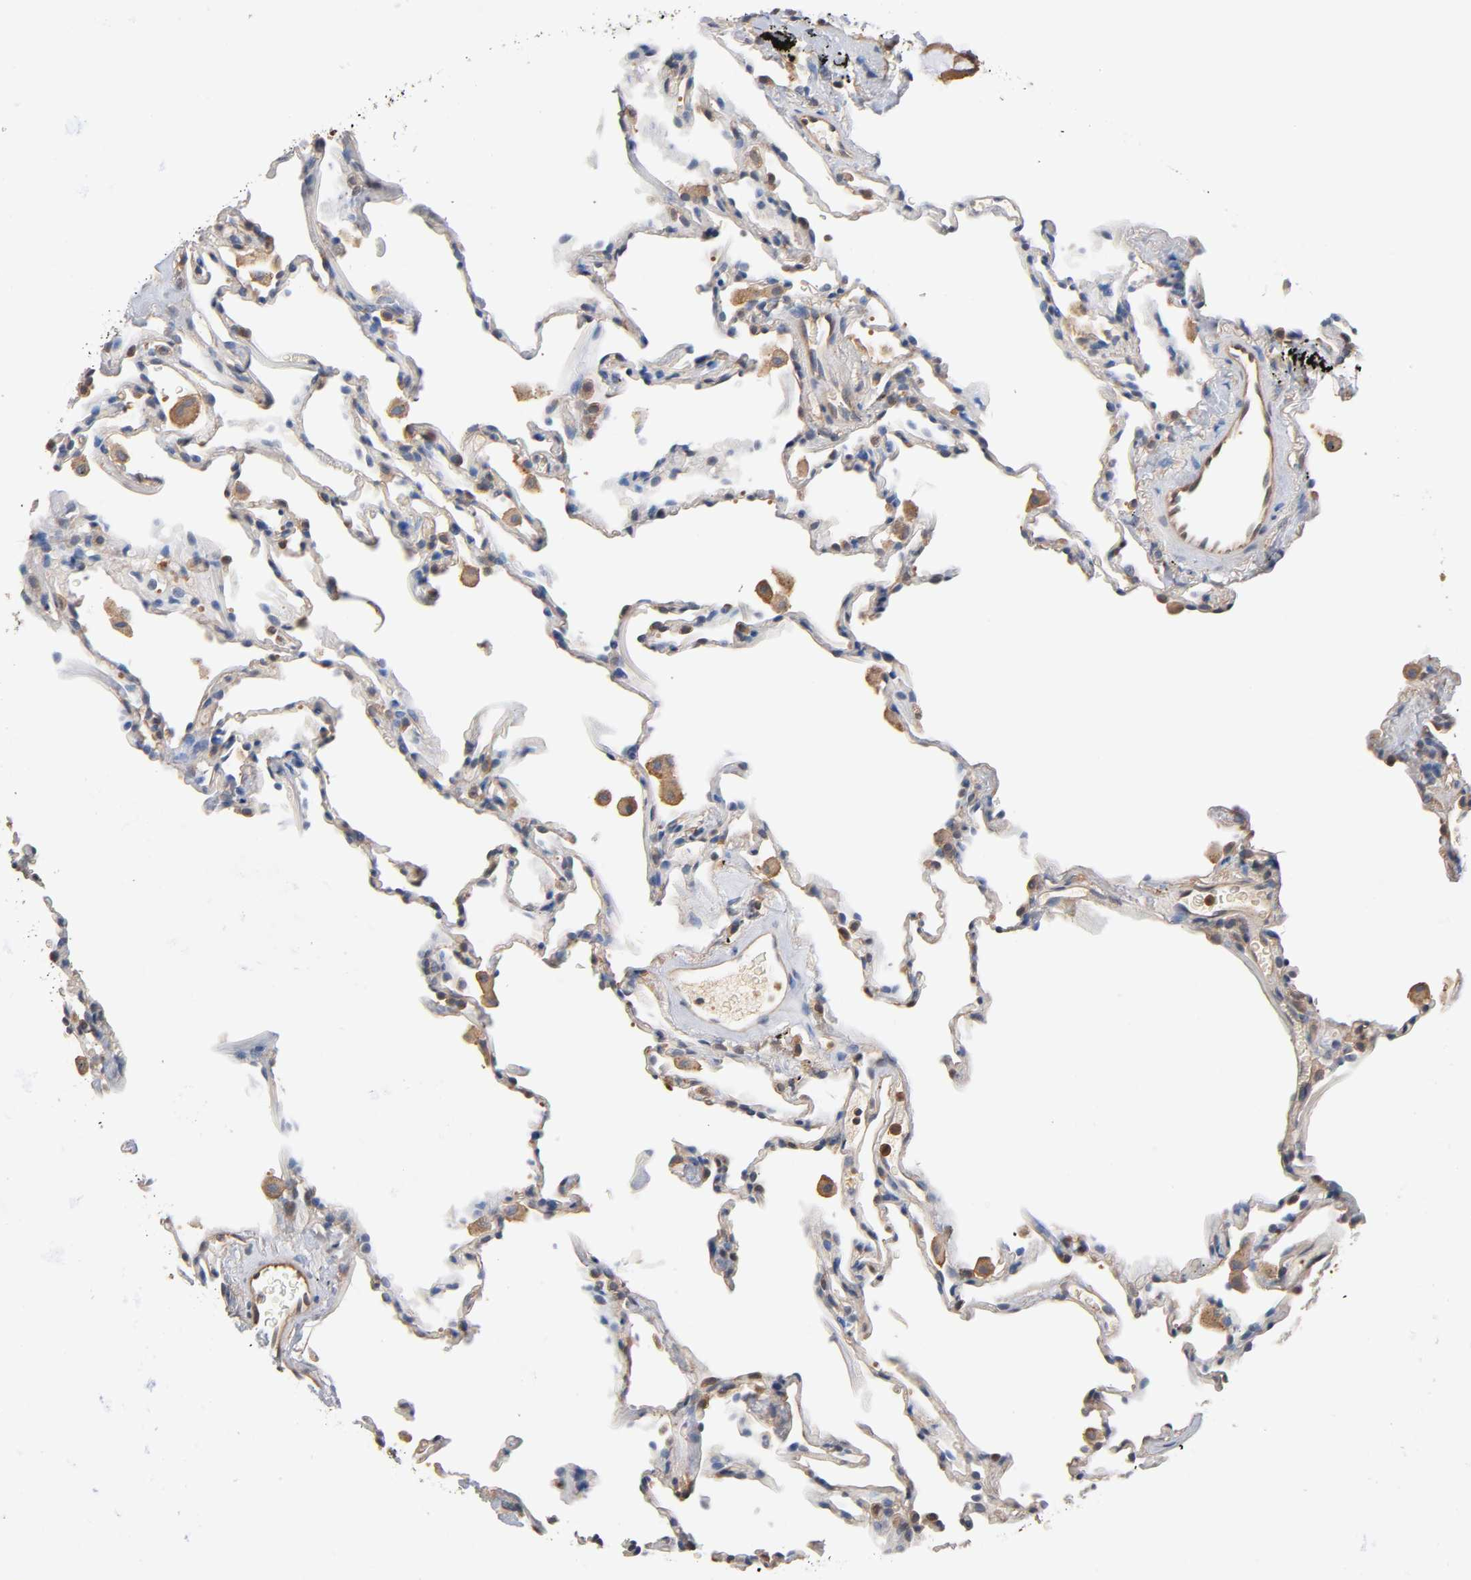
{"staining": {"intensity": "moderate", "quantity": "<25%", "location": "cytoplasmic/membranous"}, "tissue": "lung", "cell_type": "Alveolar cells", "image_type": "normal", "snomed": [{"axis": "morphology", "description": "Normal tissue, NOS"}, {"axis": "morphology", "description": "Soft tissue tumor metastatic"}, {"axis": "topography", "description": "Lung"}], "caption": "A histopathology image of human lung stained for a protein reveals moderate cytoplasmic/membranous brown staining in alveolar cells.", "gene": "ALDOA", "patient": {"sex": "male", "age": 59}}